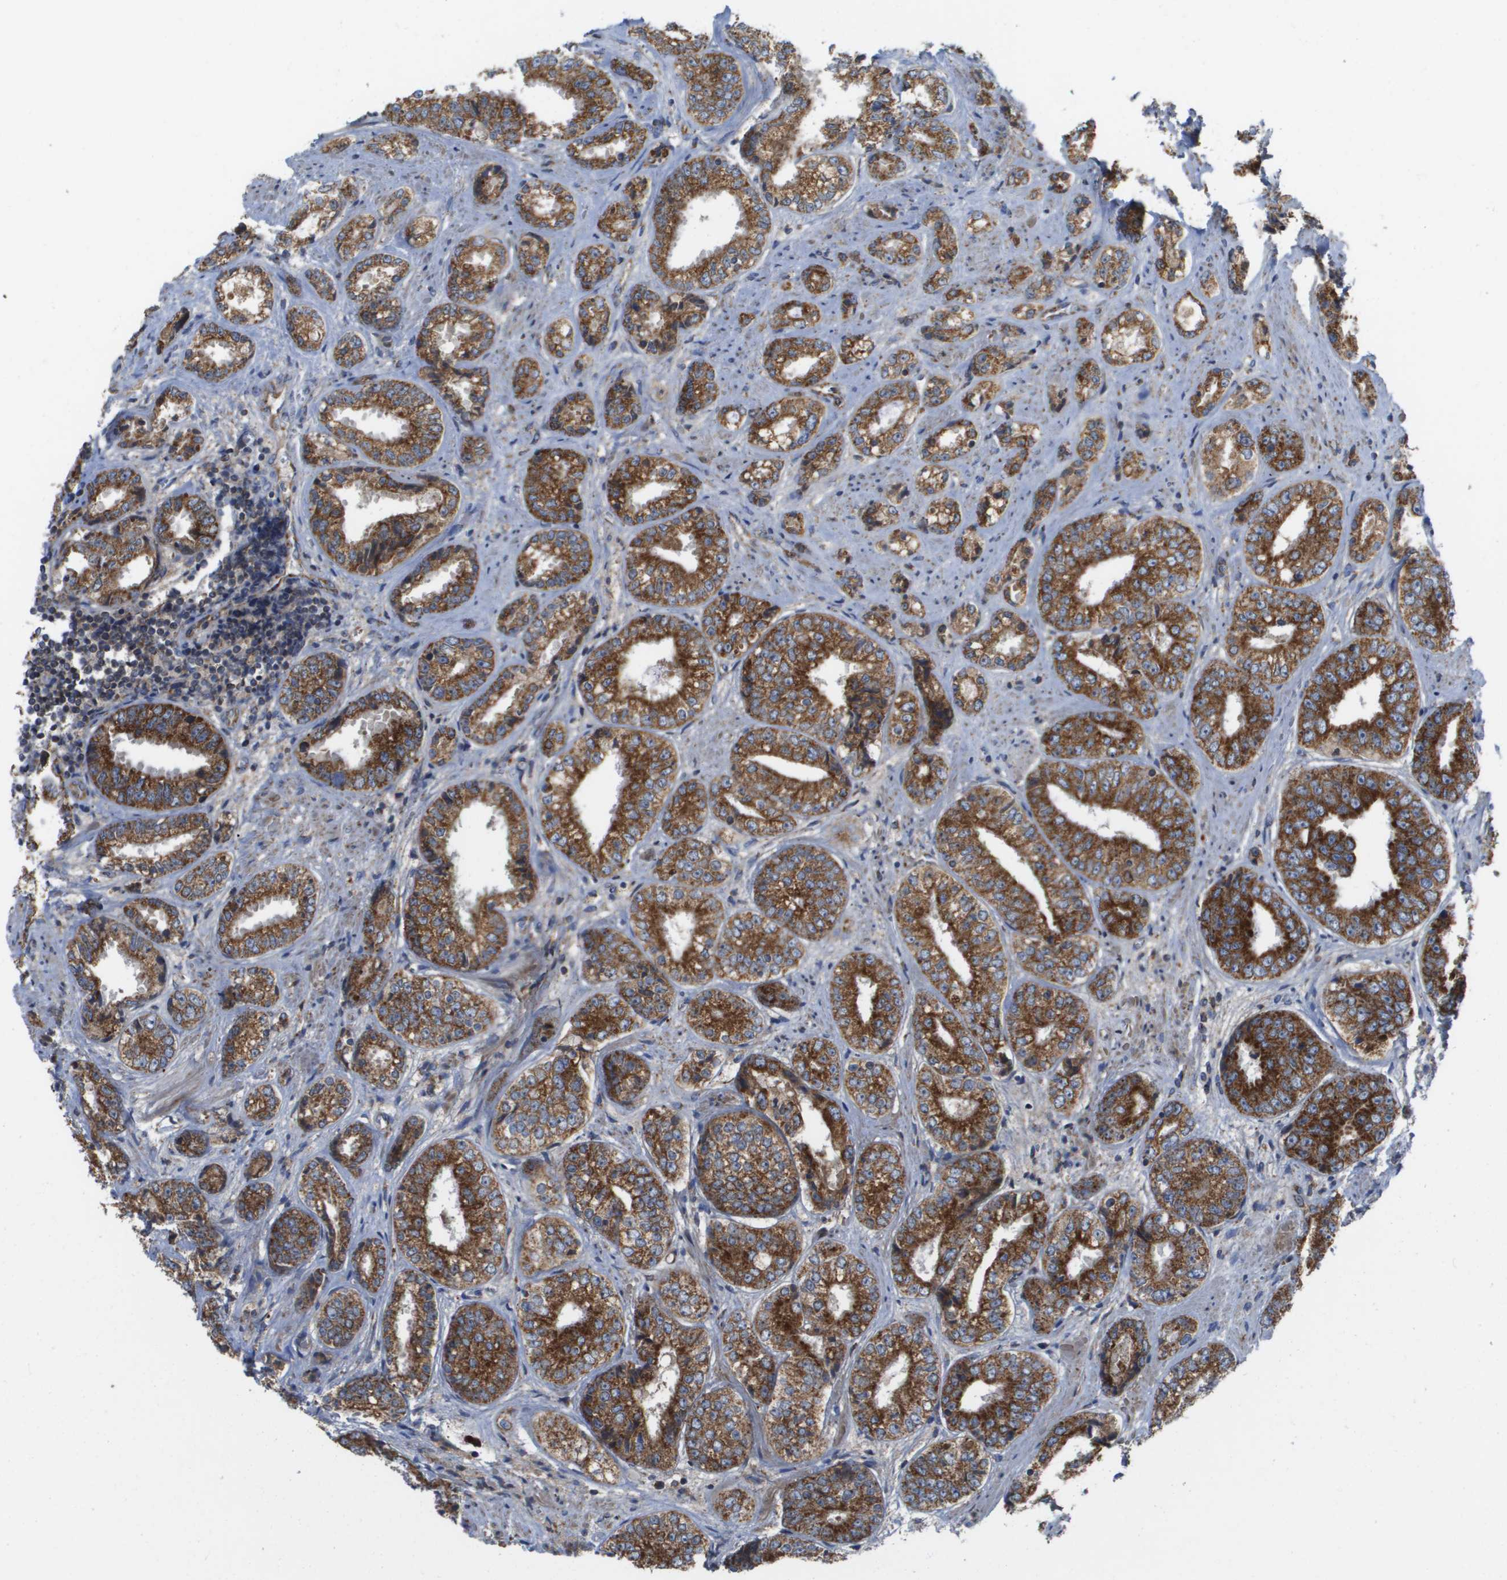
{"staining": {"intensity": "strong", "quantity": ">75%", "location": "cytoplasmic/membranous"}, "tissue": "prostate cancer", "cell_type": "Tumor cells", "image_type": "cancer", "snomed": [{"axis": "morphology", "description": "Adenocarcinoma, High grade"}, {"axis": "topography", "description": "Prostate"}], "caption": "IHC (DAB) staining of high-grade adenocarcinoma (prostate) reveals strong cytoplasmic/membranous protein expression in approximately >75% of tumor cells.", "gene": "FIS1", "patient": {"sex": "male", "age": 61}}